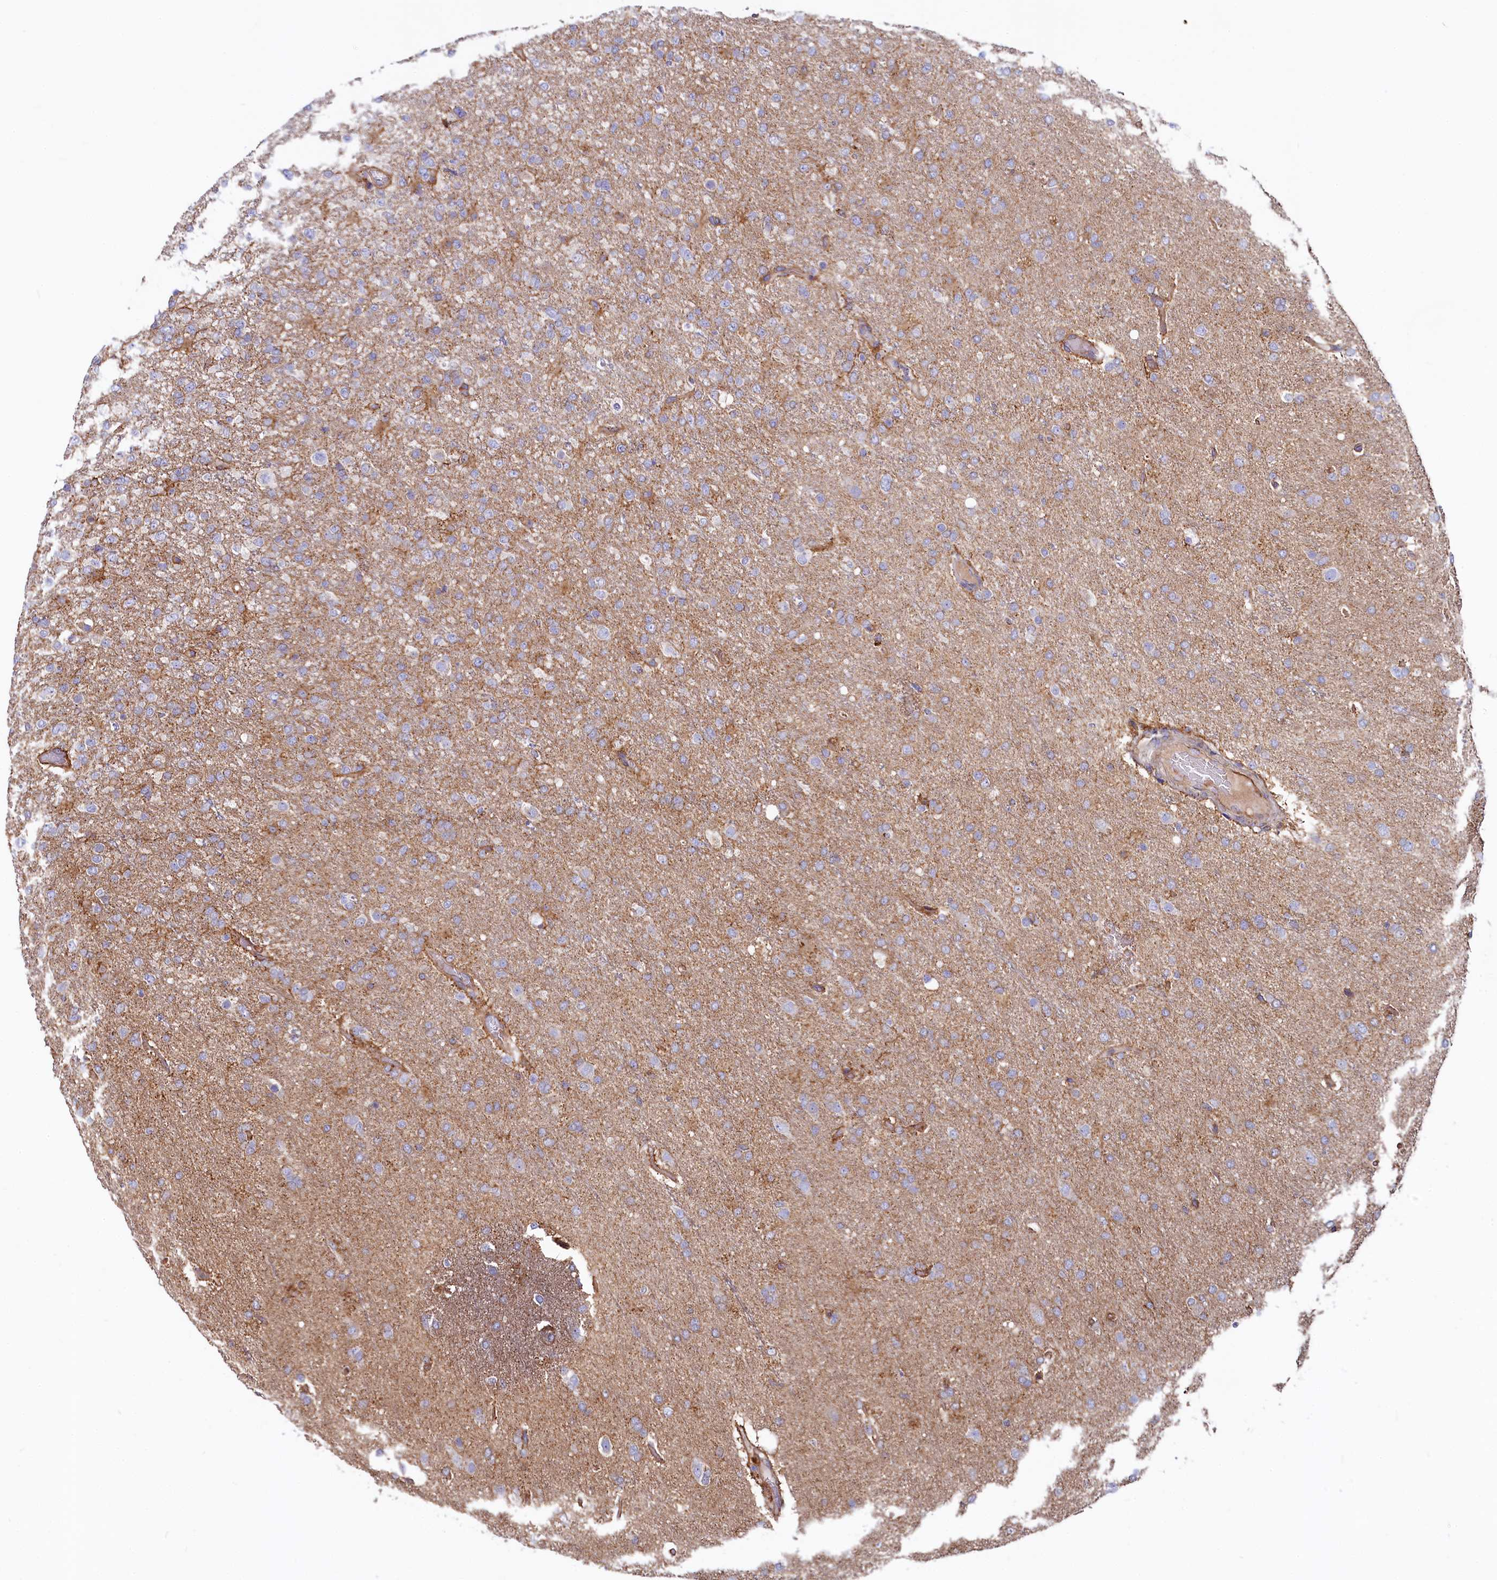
{"staining": {"intensity": "weak", "quantity": "<25%", "location": "cytoplasmic/membranous"}, "tissue": "glioma", "cell_type": "Tumor cells", "image_type": "cancer", "snomed": [{"axis": "morphology", "description": "Glioma, malignant, High grade"}, {"axis": "topography", "description": "Brain"}], "caption": "Malignant glioma (high-grade) was stained to show a protein in brown. There is no significant staining in tumor cells.", "gene": "ASTE1", "patient": {"sex": "female", "age": 74}}